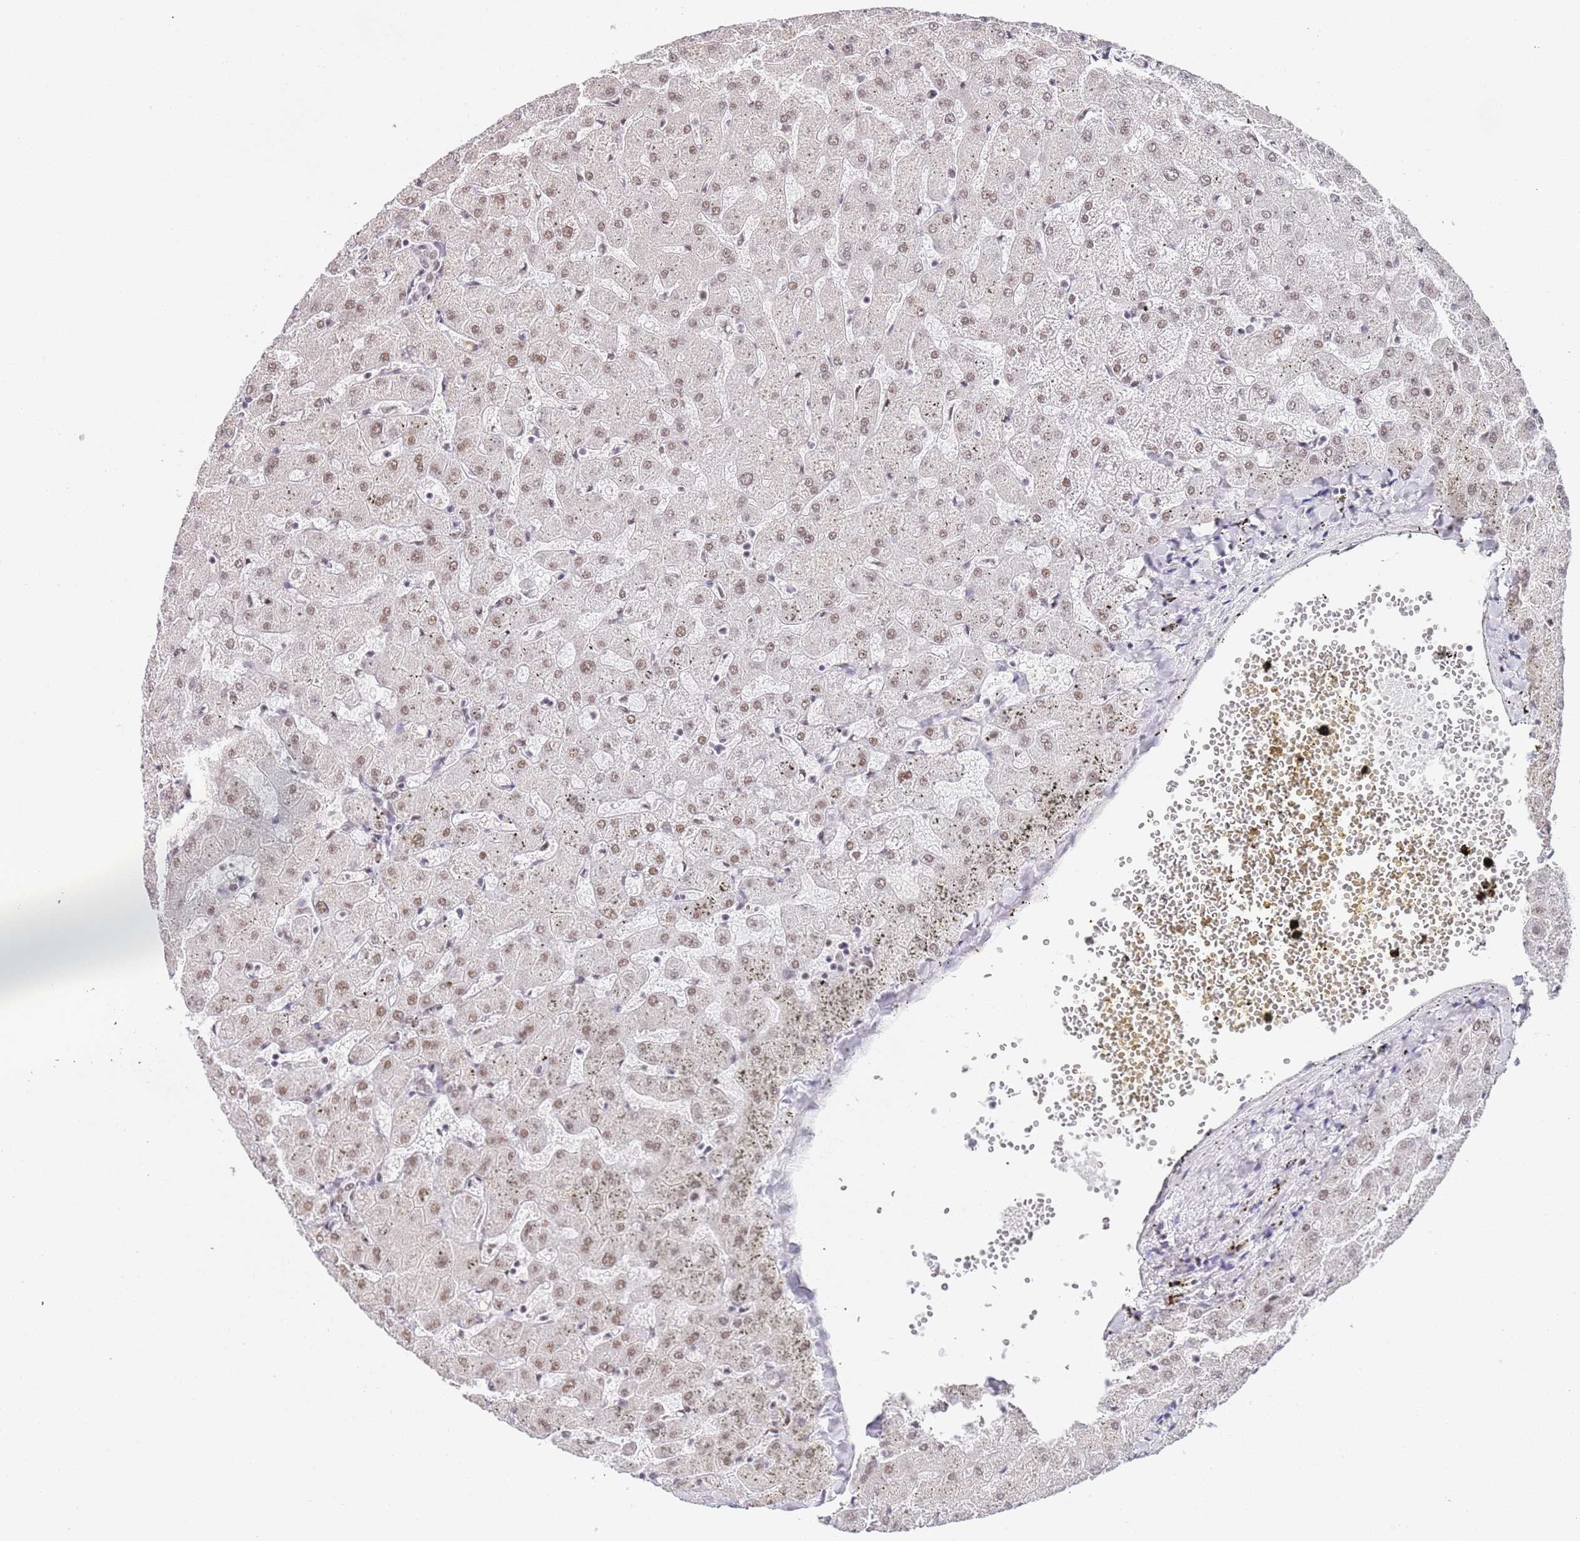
{"staining": {"intensity": "negative", "quantity": "none", "location": "none"}, "tissue": "liver", "cell_type": "Cholangiocytes", "image_type": "normal", "snomed": [{"axis": "morphology", "description": "Normal tissue, NOS"}, {"axis": "topography", "description": "Liver"}], "caption": "Liver stained for a protein using immunohistochemistry (IHC) displays no positivity cholangiocytes.", "gene": "AKAP8L", "patient": {"sex": "female", "age": 63}}